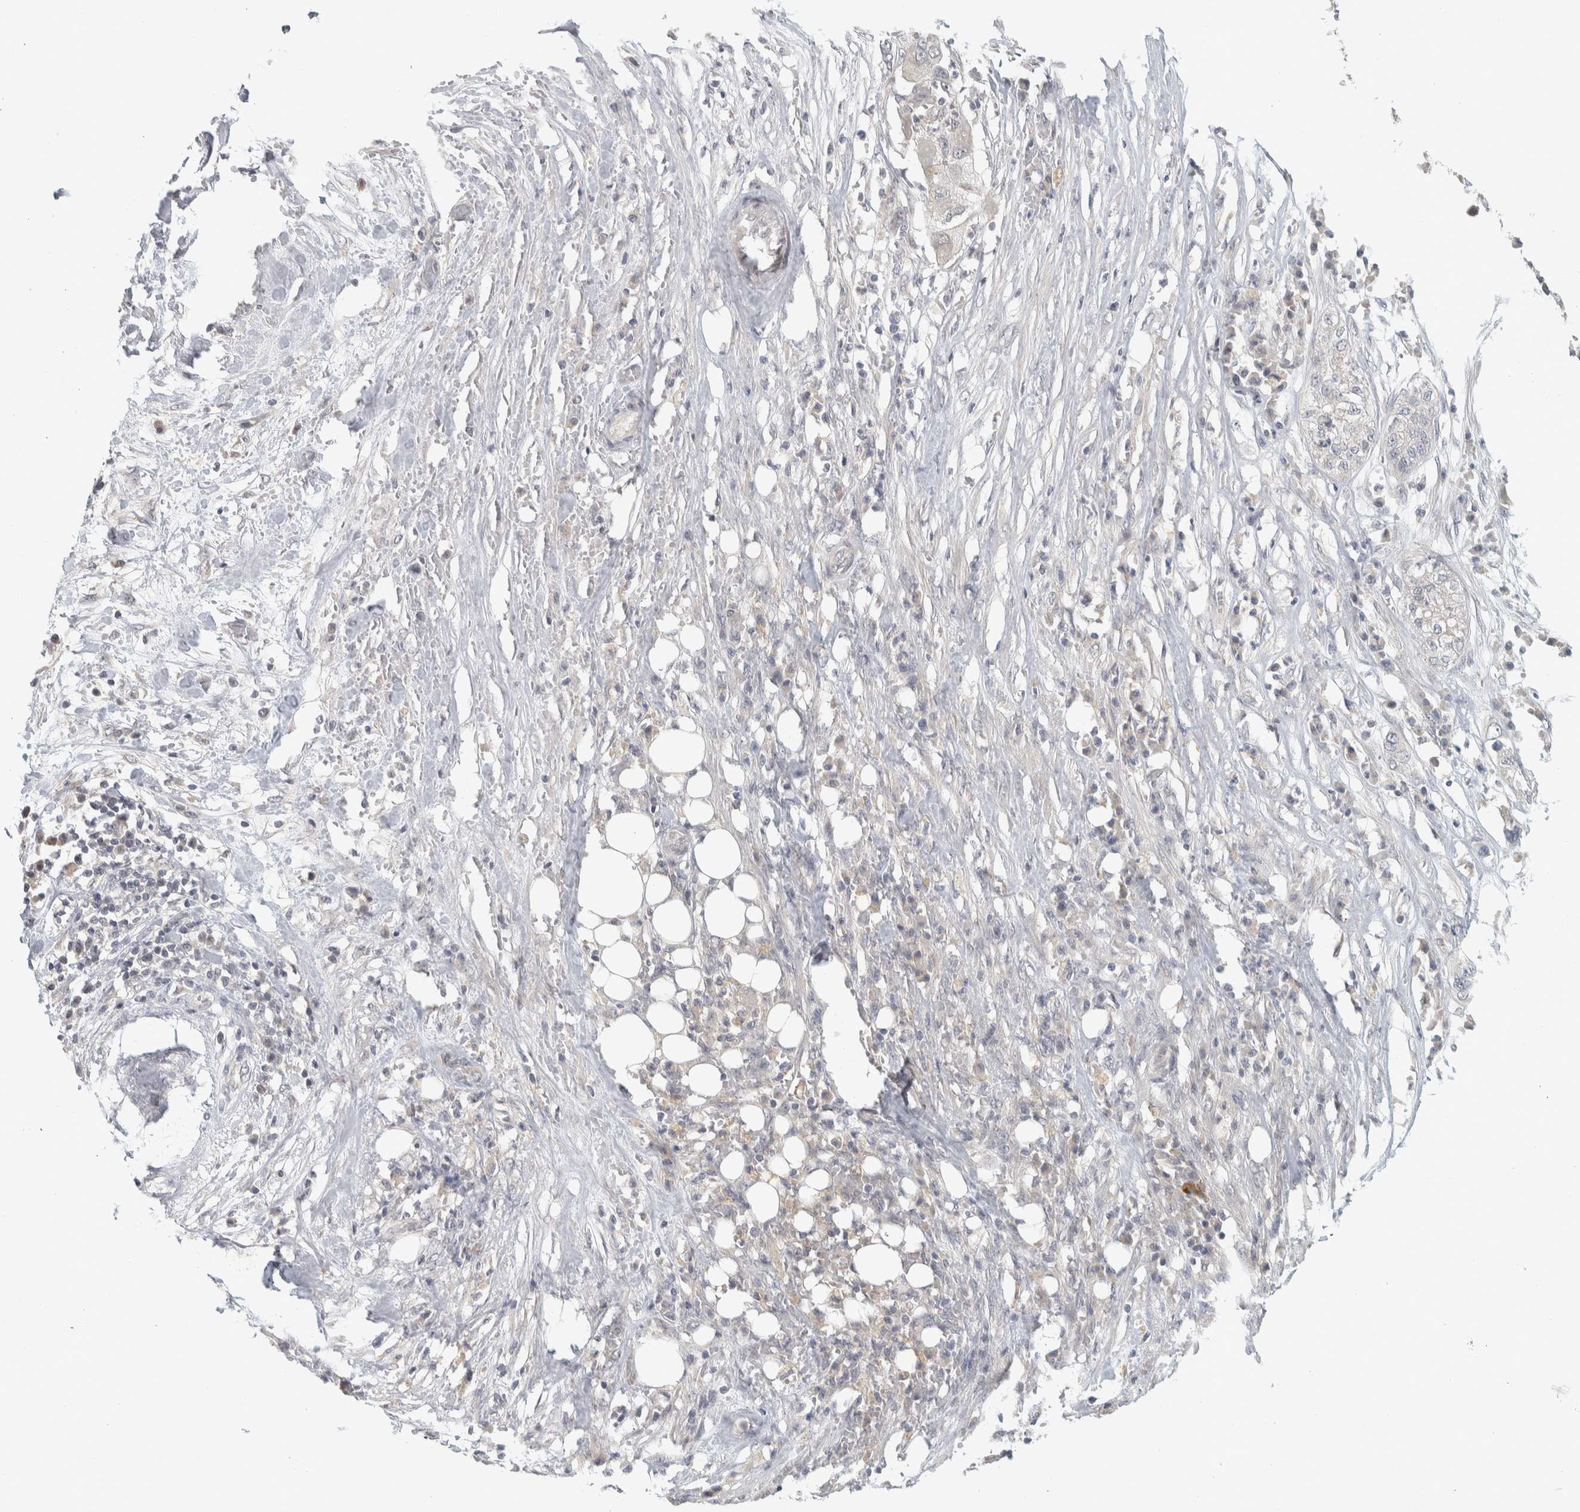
{"staining": {"intensity": "negative", "quantity": "none", "location": "none"}, "tissue": "pancreatic cancer", "cell_type": "Tumor cells", "image_type": "cancer", "snomed": [{"axis": "morphology", "description": "Adenocarcinoma, NOS"}, {"axis": "topography", "description": "Pancreas"}], "caption": "The micrograph shows no significant positivity in tumor cells of pancreatic cancer (adenocarcinoma).", "gene": "AFP", "patient": {"sex": "female", "age": 78}}